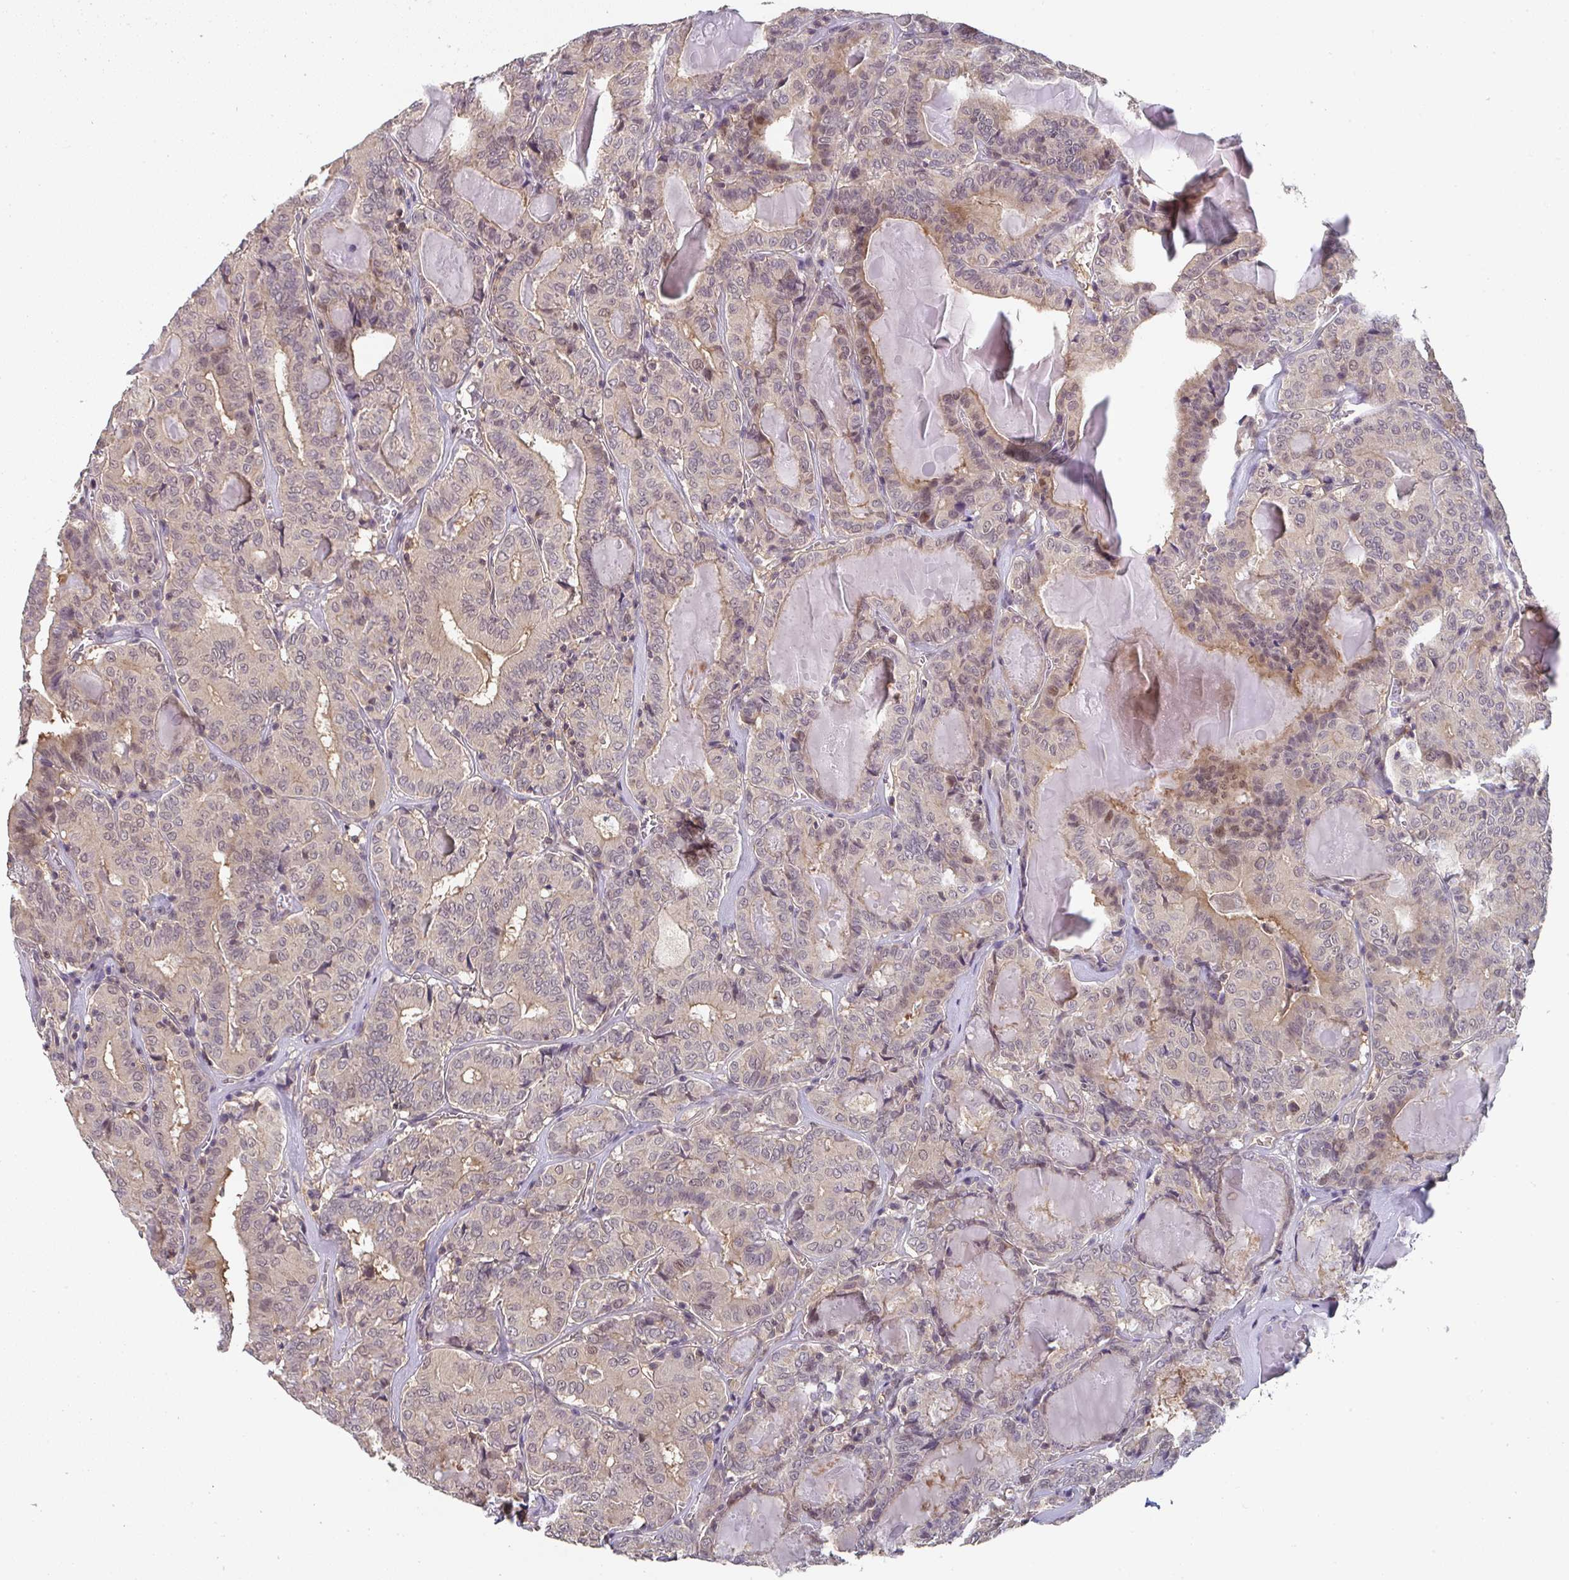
{"staining": {"intensity": "weak", "quantity": ">75%", "location": "cytoplasmic/membranous"}, "tissue": "thyroid cancer", "cell_type": "Tumor cells", "image_type": "cancer", "snomed": [{"axis": "morphology", "description": "Papillary adenocarcinoma, NOS"}, {"axis": "topography", "description": "Thyroid gland"}], "caption": "IHC (DAB) staining of human thyroid cancer (papillary adenocarcinoma) exhibits weak cytoplasmic/membranous protein positivity in about >75% of tumor cells.", "gene": "RANGRF", "patient": {"sex": "female", "age": 72}}